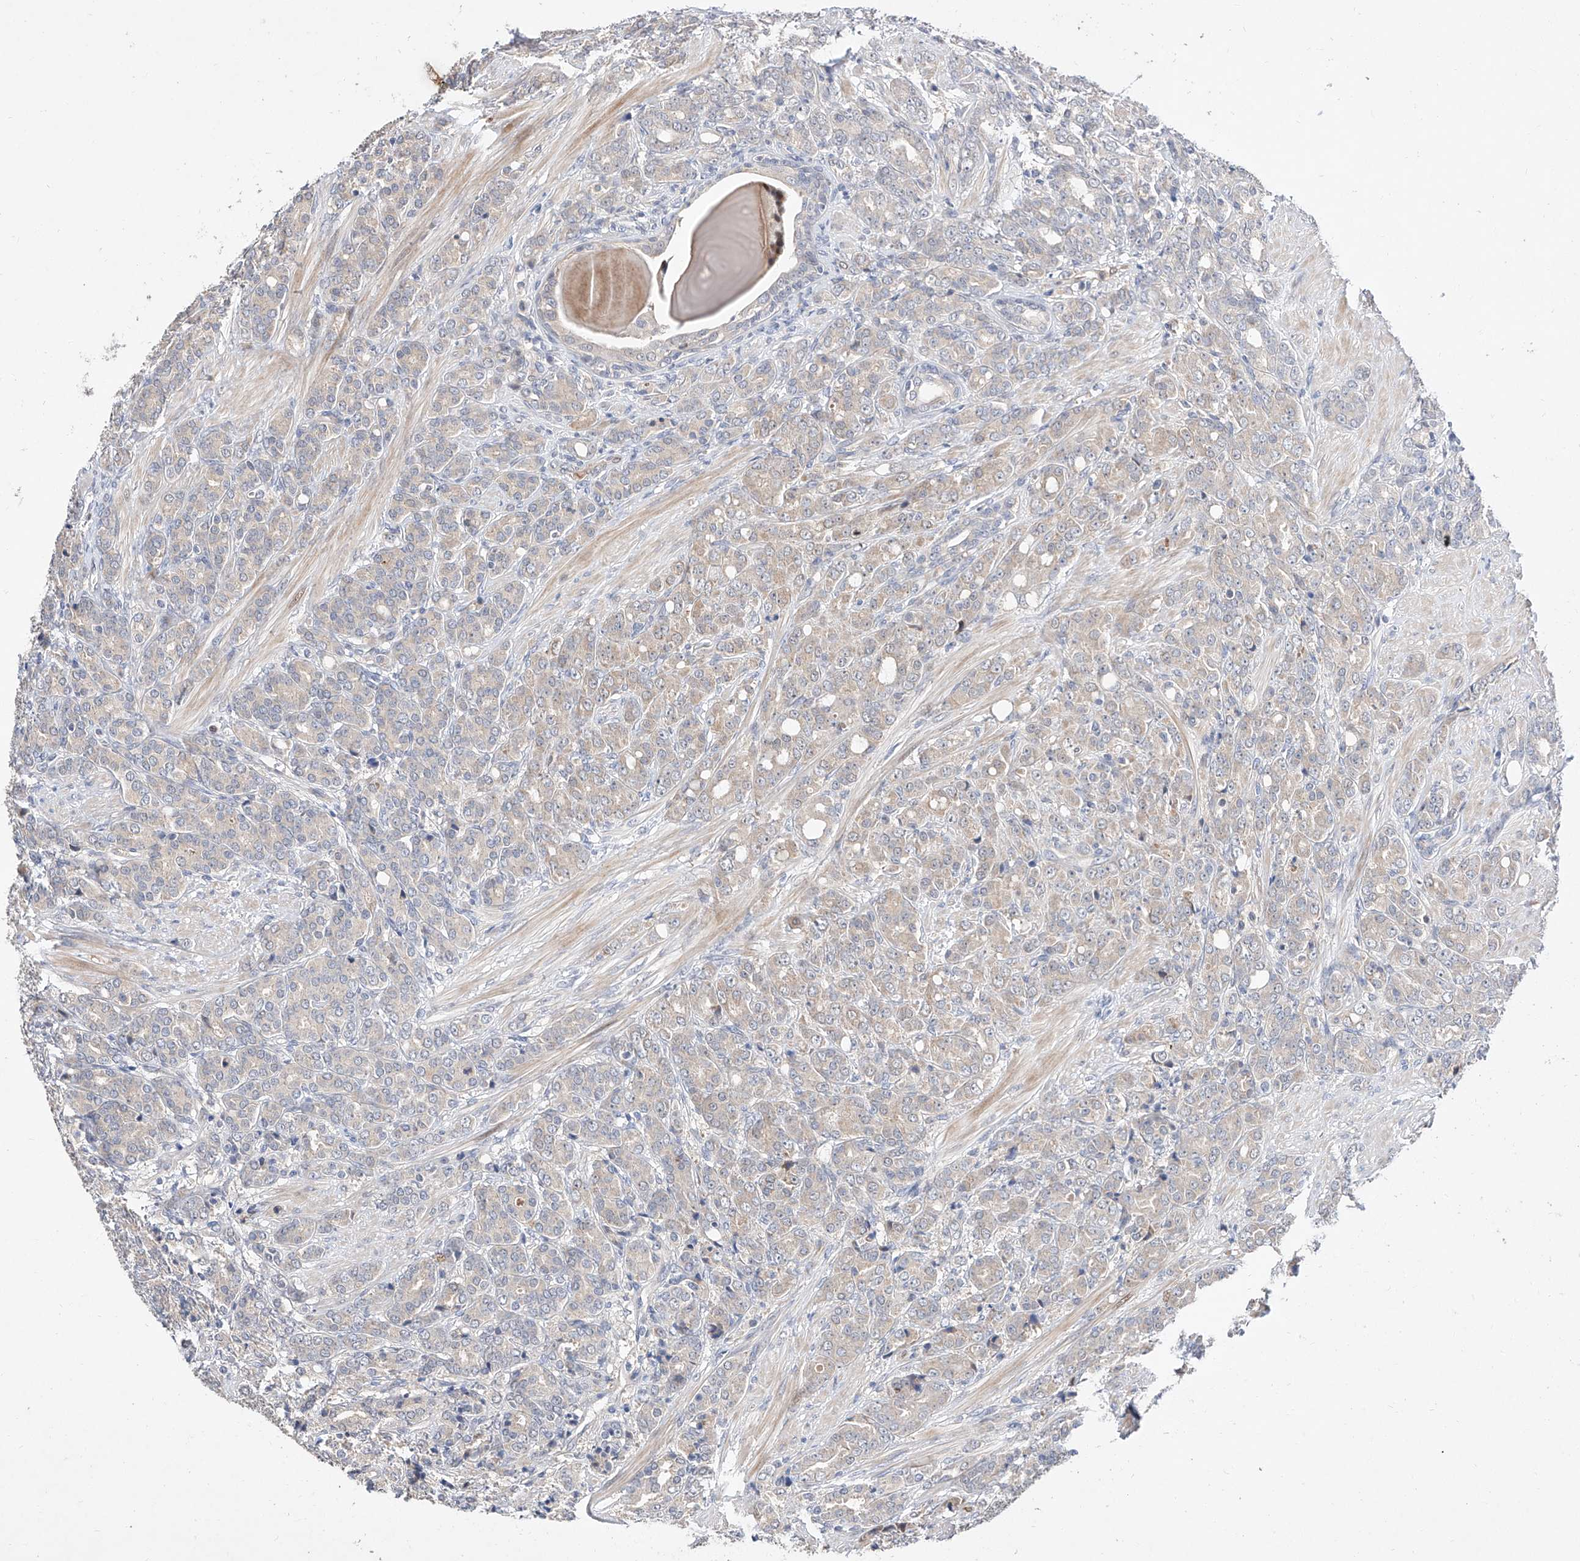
{"staining": {"intensity": "negative", "quantity": "none", "location": "none"}, "tissue": "prostate cancer", "cell_type": "Tumor cells", "image_type": "cancer", "snomed": [{"axis": "morphology", "description": "Adenocarcinoma, High grade"}, {"axis": "topography", "description": "Prostate"}], "caption": "Prostate high-grade adenocarcinoma was stained to show a protein in brown. There is no significant positivity in tumor cells.", "gene": "FUCA2", "patient": {"sex": "male", "age": 62}}